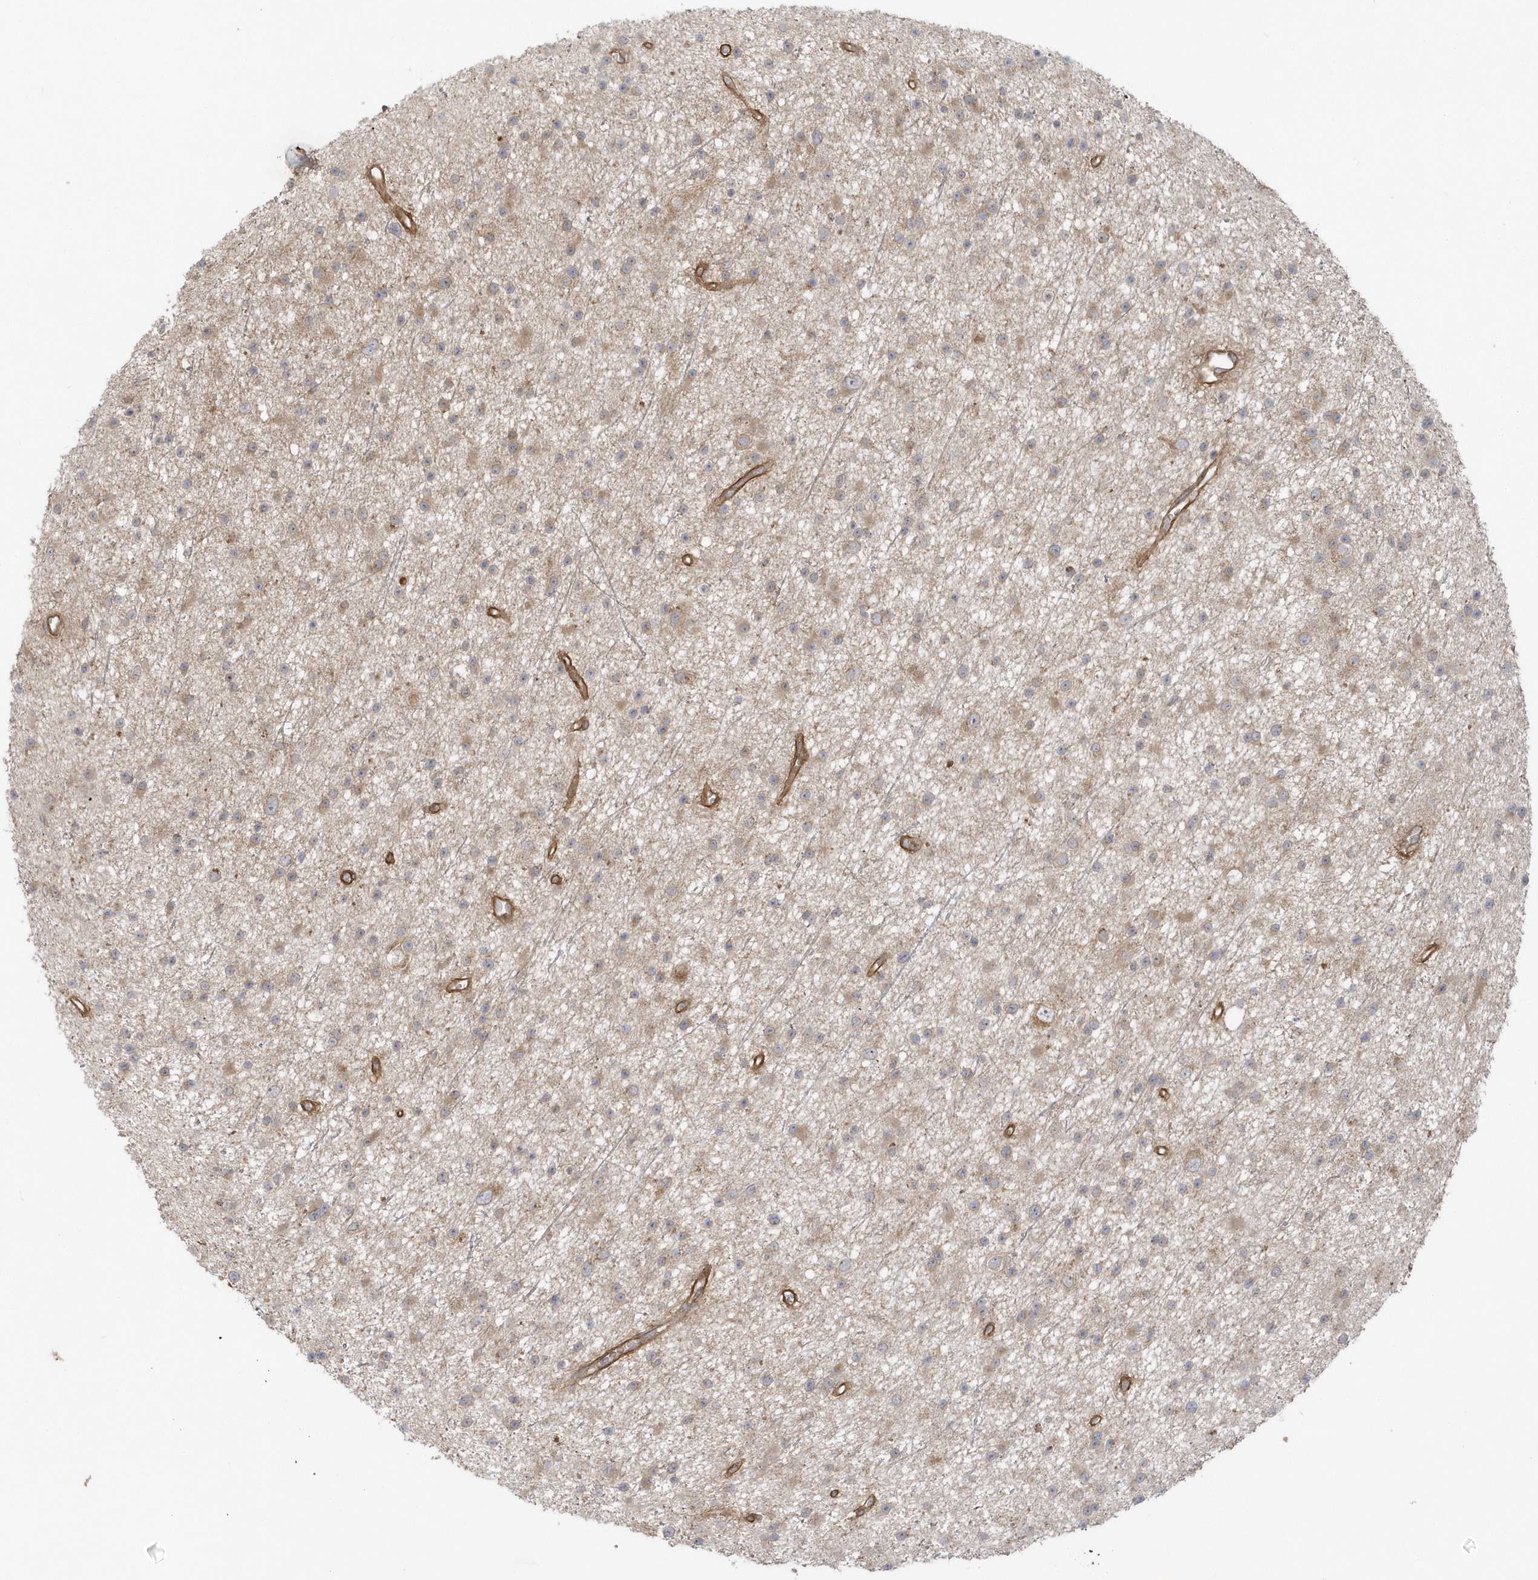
{"staining": {"intensity": "weak", "quantity": "<25%", "location": "cytoplasmic/membranous"}, "tissue": "glioma", "cell_type": "Tumor cells", "image_type": "cancer", "snomed": [{"axis": "morphology", "description": "Glioma, malignant, Low grade"}, {"axis": "topography", "description": "Cerebral cortex"}], "caption": "A photomicrograph of human glioma is negative for staining in tumor cells.", "gene": "ACTR1A", "patient": {"sex": "female", "age": 39}}